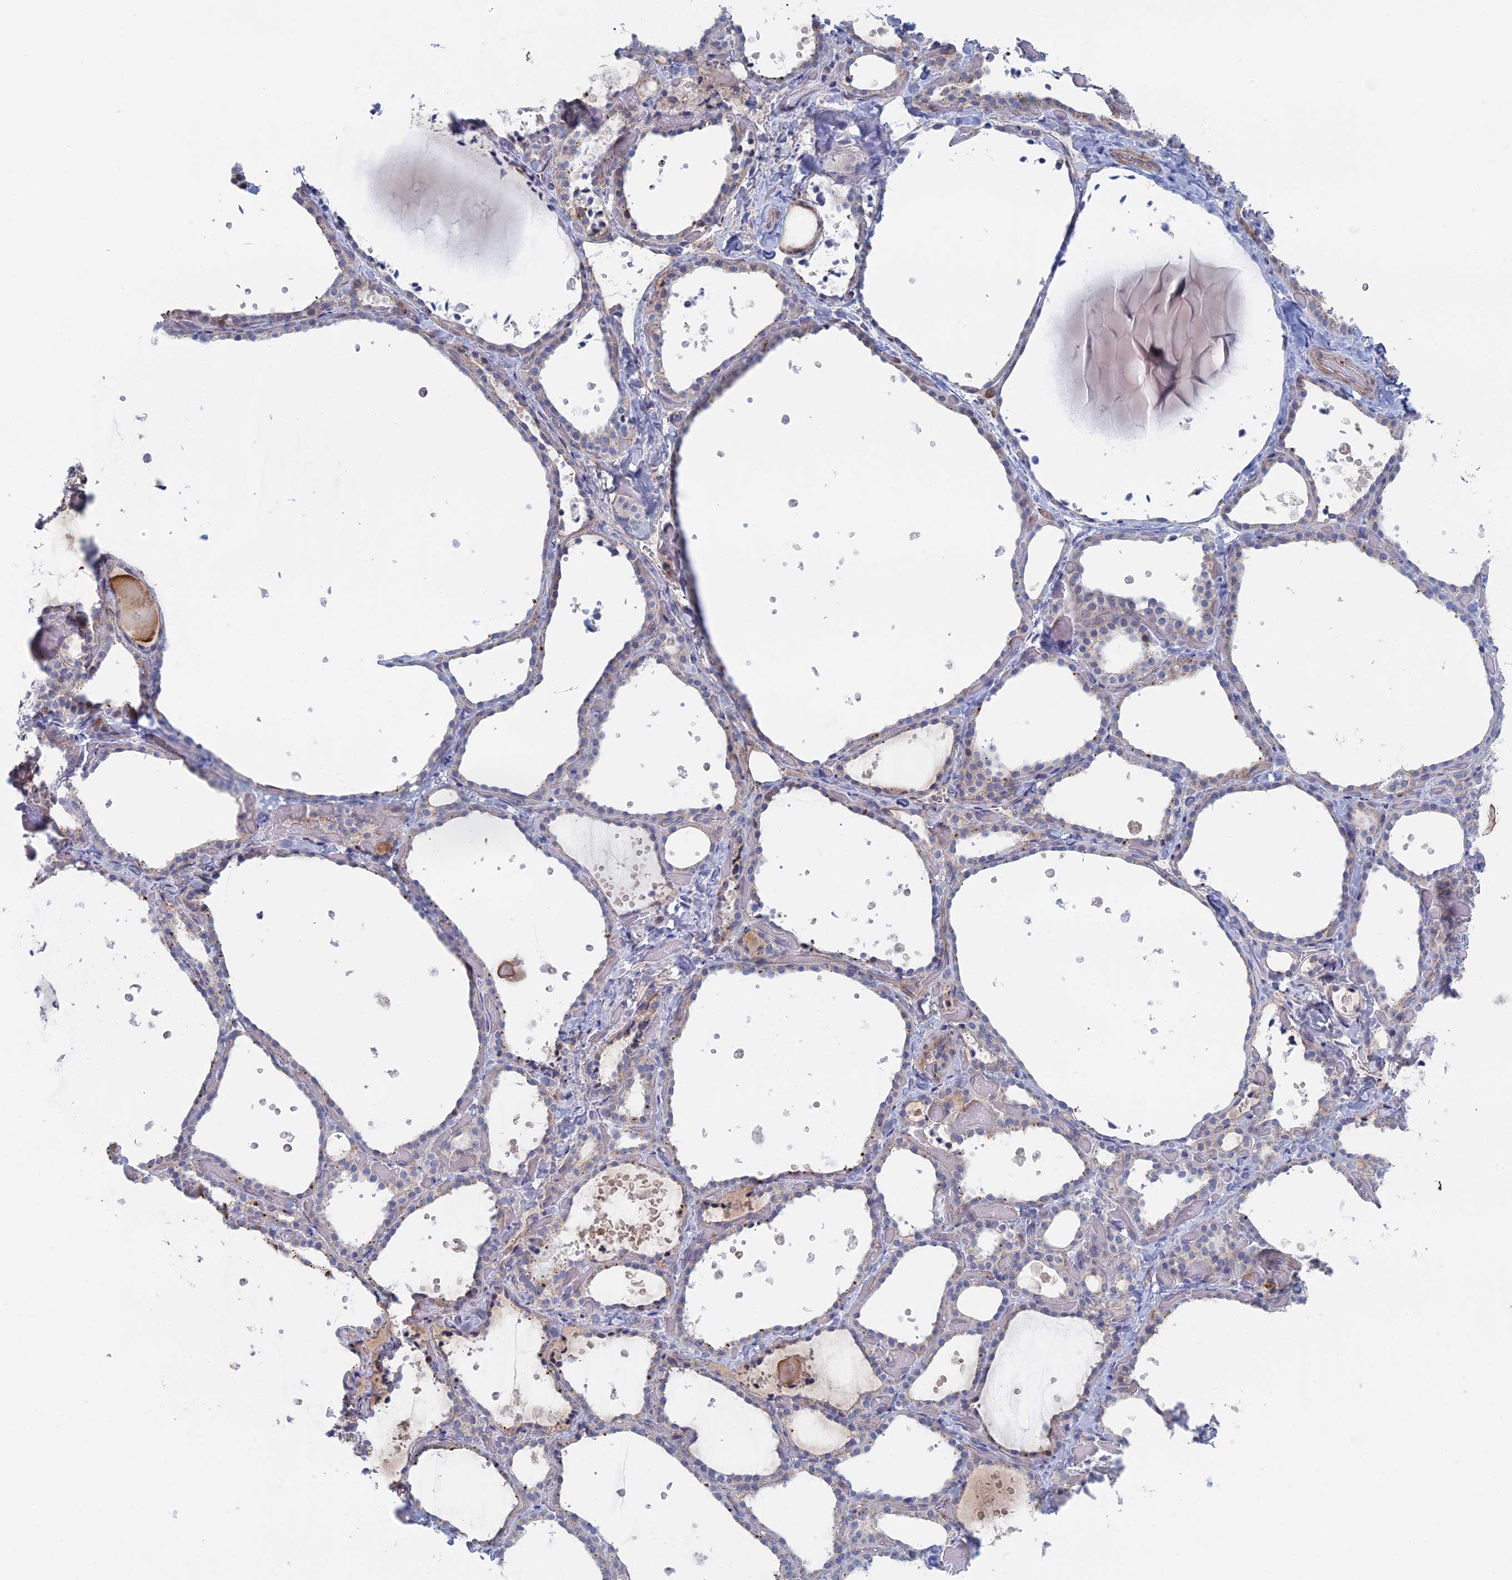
{"staining": {"intensity": "weak", "quantity": "25%-75%", "location": "cytoplasmic/membranous"}, "tissue": "thyroid gland", "cell_type": "Glandular cells", "image_type": "normal", "snomed": [{"axis": "morphology", "description": "Normal tissue, NOS"}, {"axis": "topography", "description": "Thyroid gland"}], "caption": "Weak cytoplasmic/membranous positivity is identified in about 25%-75% of glandular cells in normal thyroid gland. (Brightfield microscopy of DAB IHC at high magnification).", "gene": "IL7", "patient": {"sex": "female", "age": 44}}